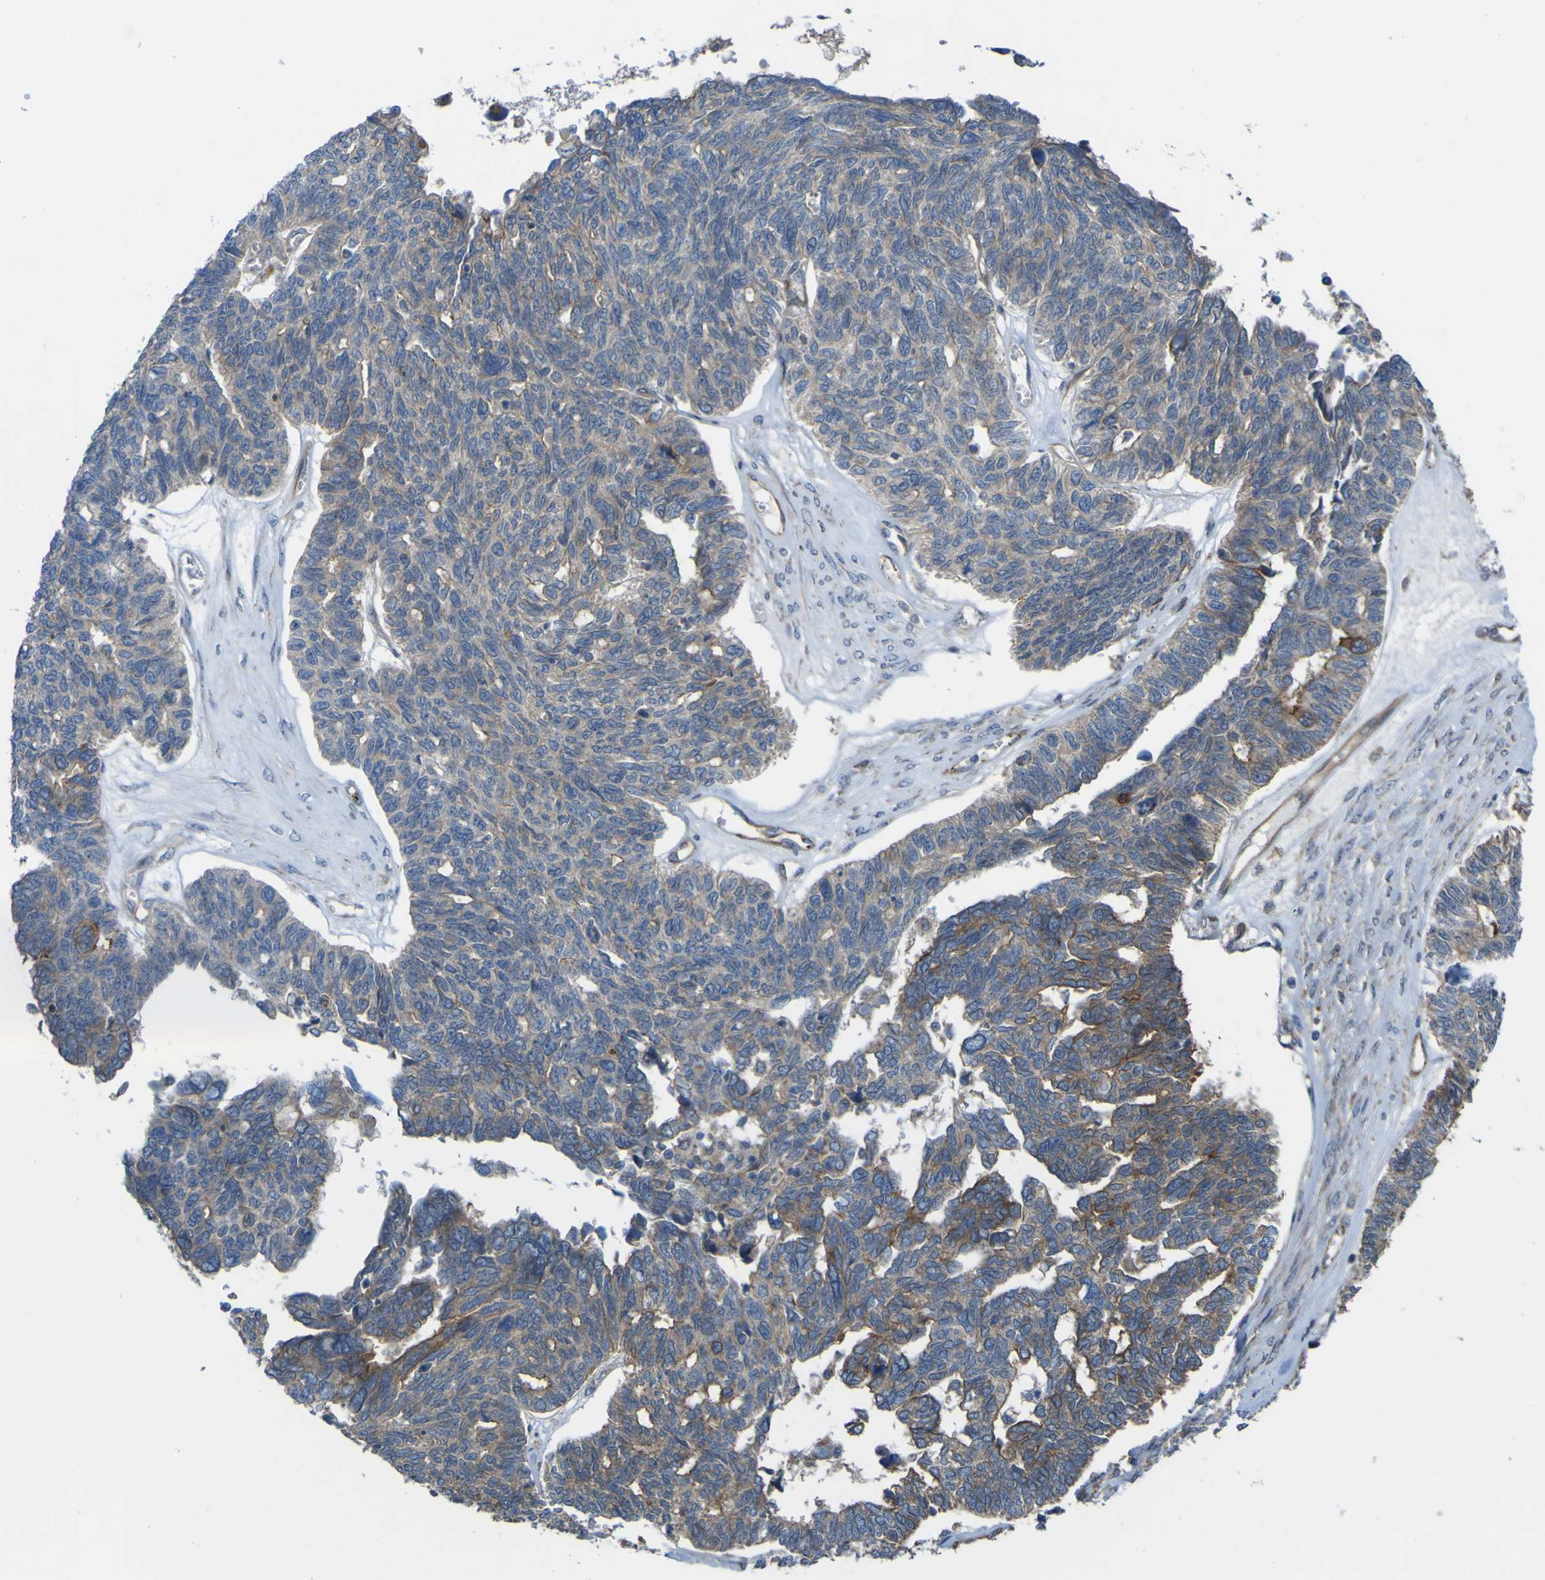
{"staining": {"intensity": "weak", "quantity": "25%-75%", "location": "cytoplasmic/membranous"}, "tissue": "ovarian cancer", "cell_type": "Tumor cells", "image_type": "cancer", "snomed": [{"axis": "morphology", "description": "Cystadenocarcinoma, serous, NOS"}, {"axis": "topography", "description": "Ovary"}], "caption": "DAB (3,3'-diaminobenzidine) immunohistochemical staining of ovarian cancer (serous cystadenocarcinoma) exhibits weak cytoplasmic/membranous protein positivity in about 25%-75% of tumor cells.", "gene": "FBXO30", "patient": {"sex": "female", "age": 79}}